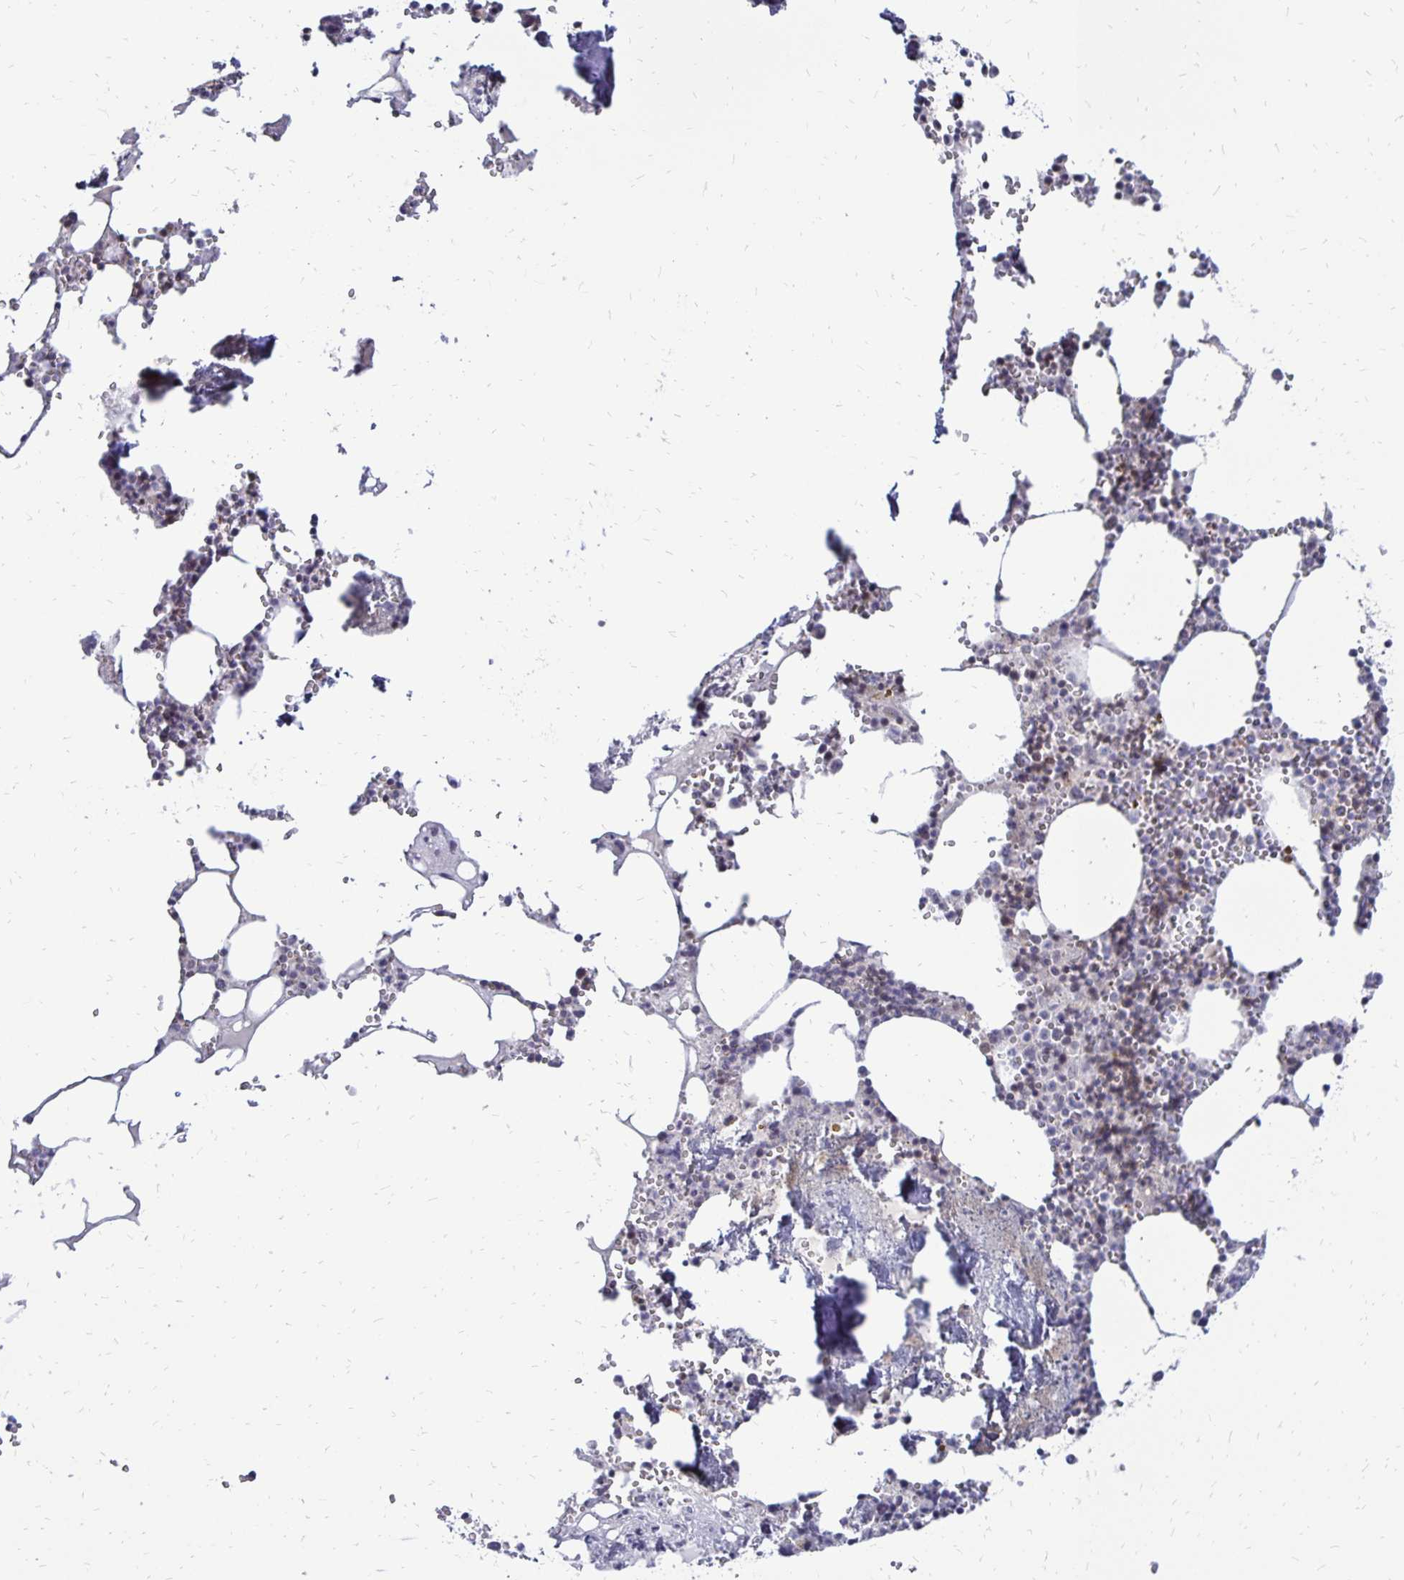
{"staining": {"intensity": "moderate", "quantity": "25%-75%", "location": "nuclear"}, "tissue": "bone marrow", "cell_type": "Hematopoietic cells", "image_type": "normal", "snomed": [{"axis": "morphology", "description": "Normal tissue, NOS"}, {"axis": "topography", "description": "Bone marrow"}], "caption": "Bone marrow stained with a brown dye displays moderate nuclear positive expression in about 25%-75% of hematopoietic cells.", "gene": "DCK", "patient": {"sex": "male", "age": 54}}